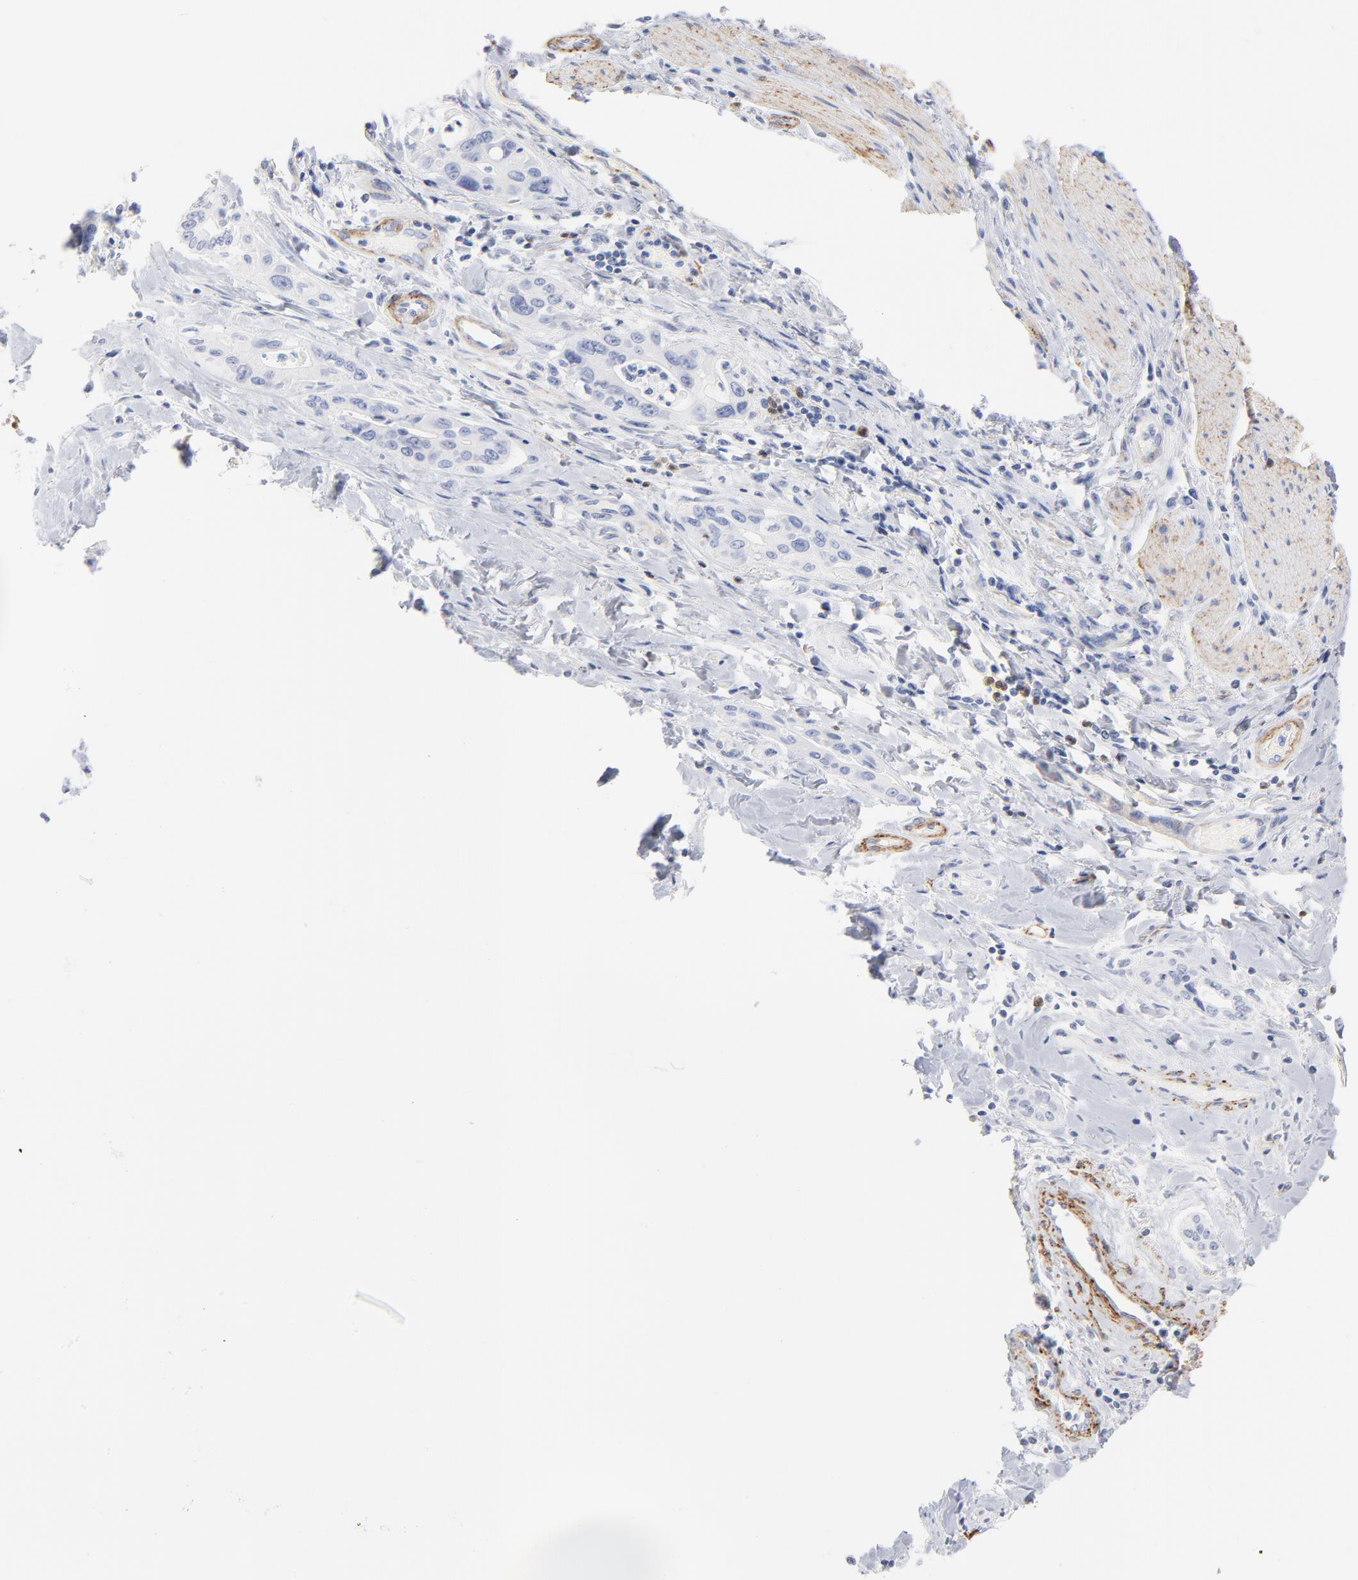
{"staining": {"intensity": "negative", "quantity": "none", "location": "none"}, "tissue": "pancreatic cancer", "cell_type": "Tumor cells", "image_type": "cancer", "snomed": [{"axis": "morphology", "description": "Adenocarcinoma, NOS"}, {"axis": "topography", "description": "Pancreas"}], "caption": "Protein analysis of pancreatic adenocarcinoma displays no significant positivity in tumor cells. Brightfield microscopy of immunohistochemistry stained with DAB (3,3'-diaminobenzidine) (brown) and hematoxylin (blue), captured at high magnification.", "gene": "AGTR1", "patient": {"sex": "male", "age": 77}}